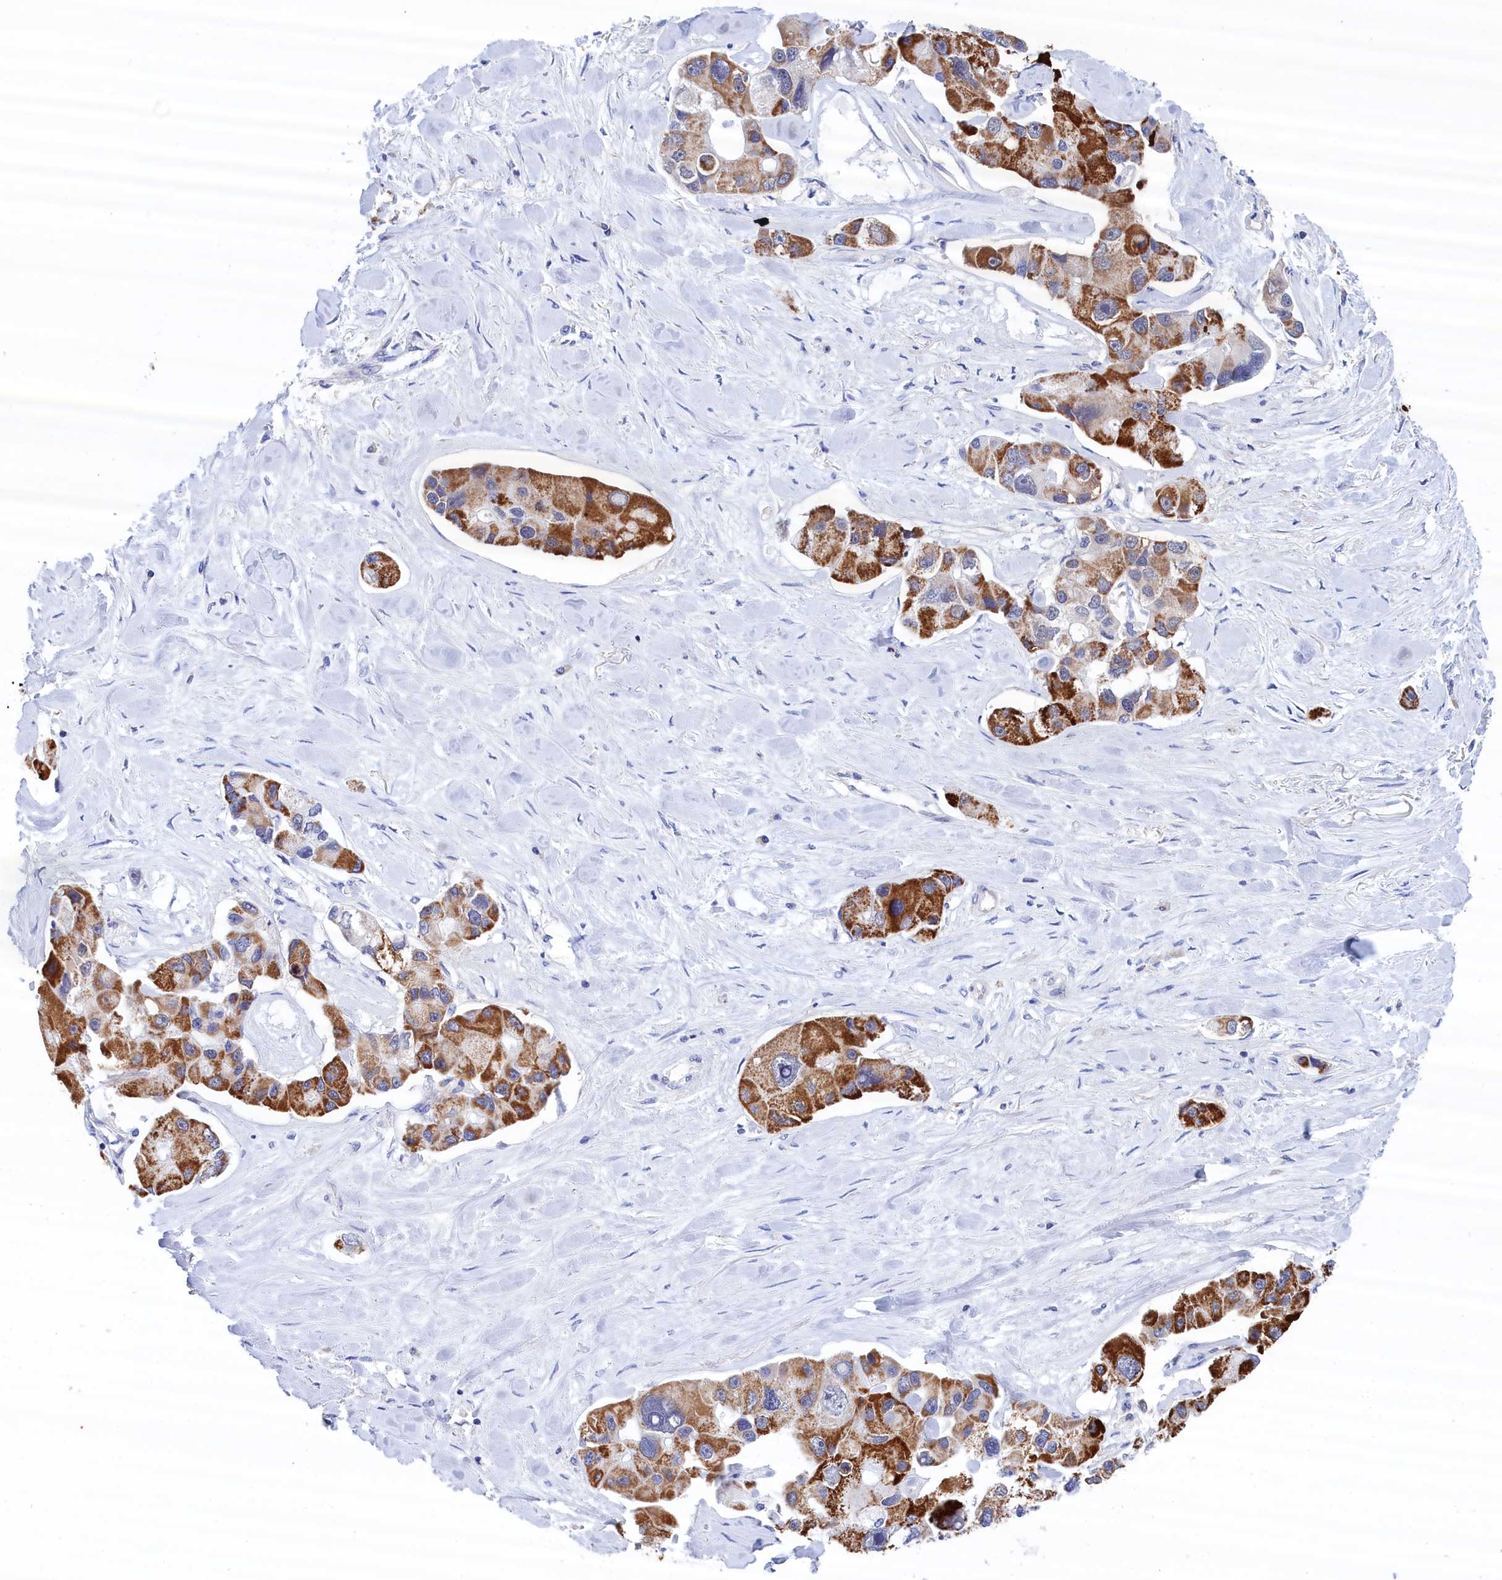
{"staining": {"intensity": "strong", "quantity": "25%-75%", "location": "cytoplasmic/membranous"}, "tissue": "lung cancer", "cell_type": "Tumor cells", "image_type": "cancer", "snomed": [{"axis": "morphology", "description": "Adenocarcinoma, NOS"}, {"axis": "topography", "description": "Lung"}], "caption": "Immunohistochemistry photomicrograph of human adenocarcinoma (lung) stained for a protein (brown), which exhibits high levels of strong cytoplasmic/membranous expression in about 25%-75% of tumor cells.", "gene": "PGP", "patient": {"sex": "female", "age": 54}}